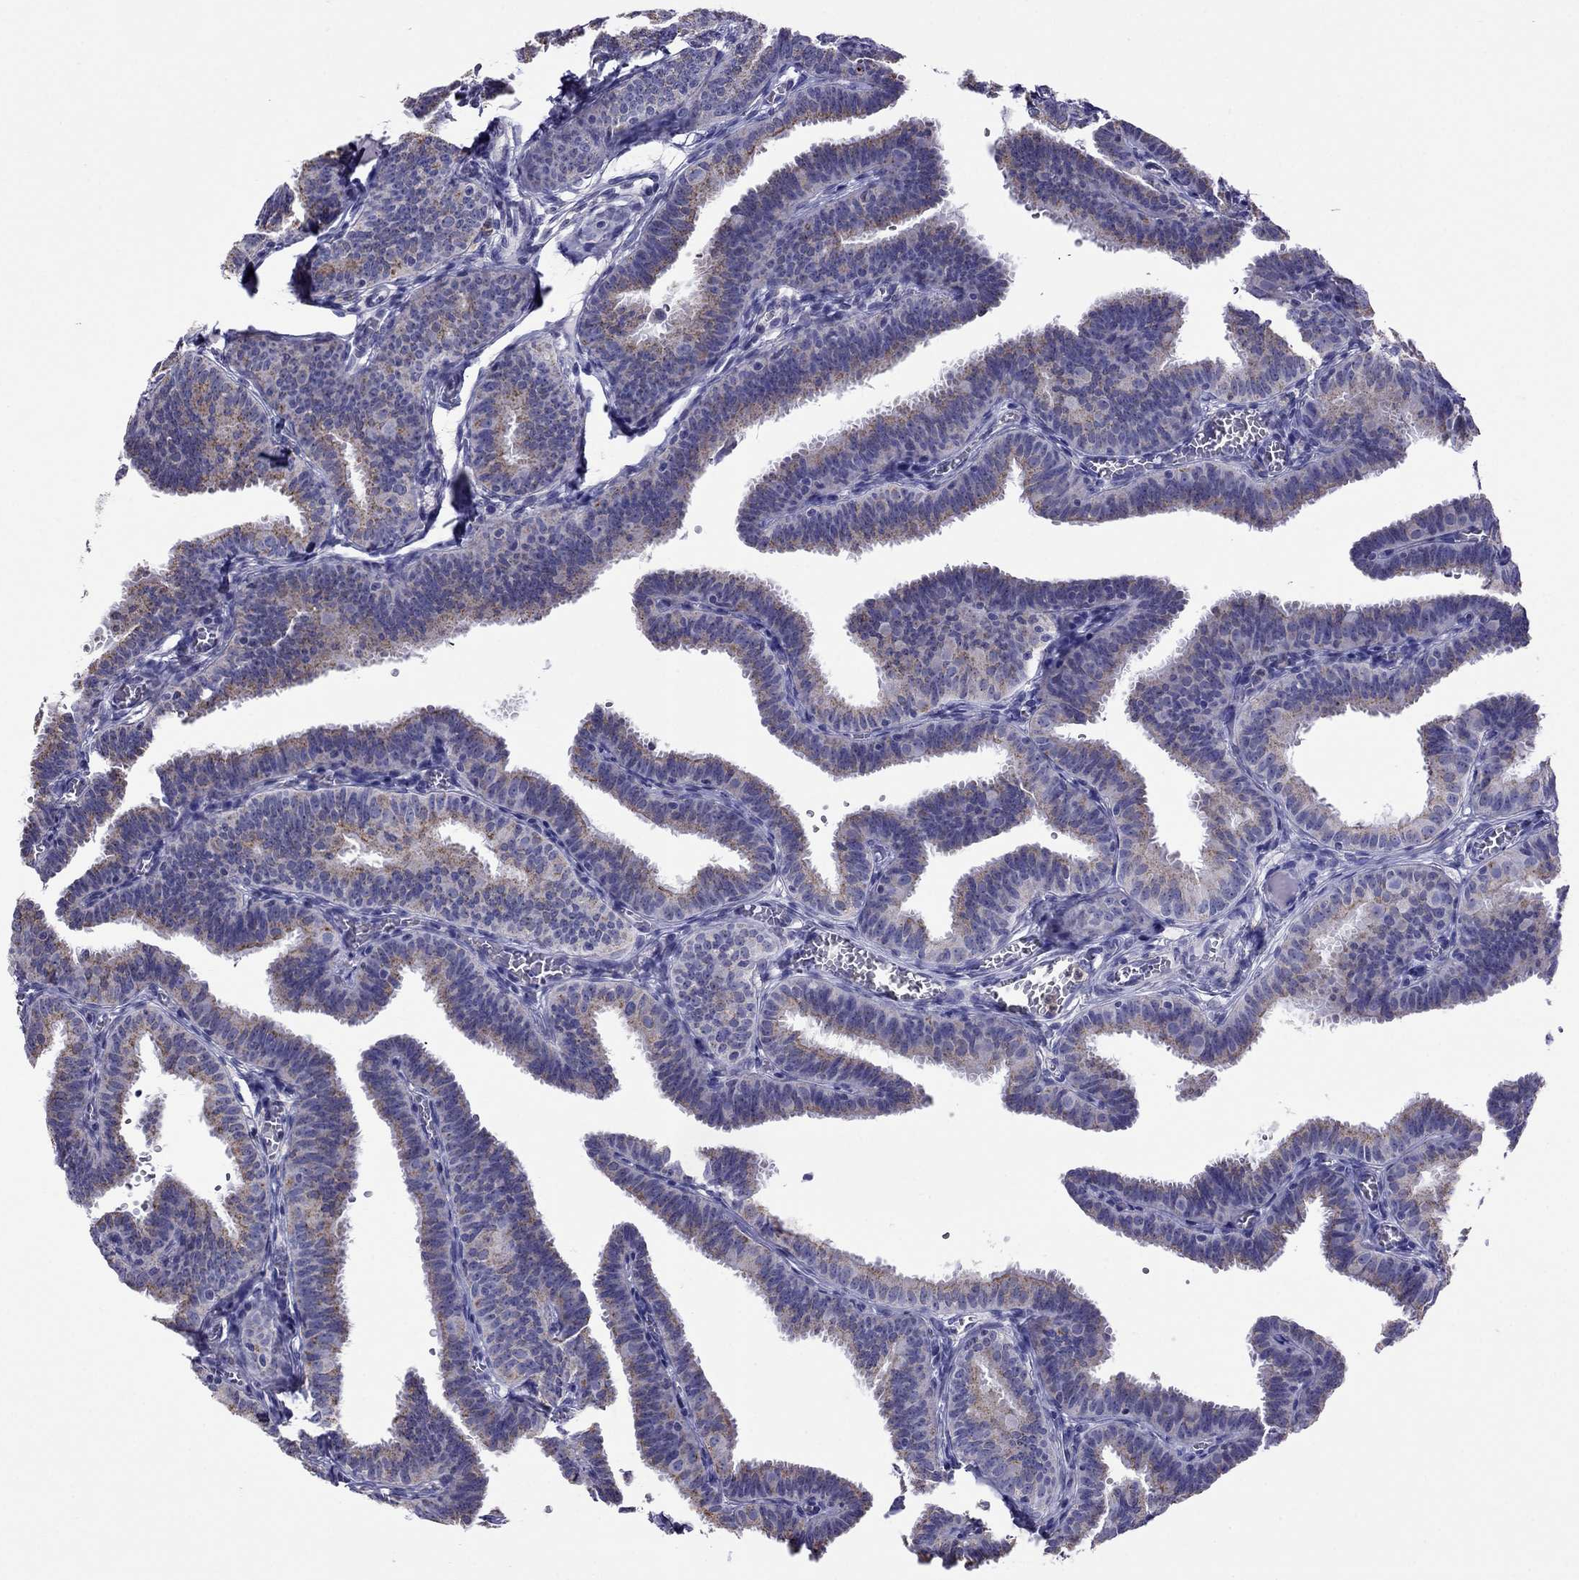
{"staining": {"intensity": "weak", "quantity": "25%-75%", "location": "cytoplasmic/membranous"}, "tissue": "fallopian tube", "cell_type": "Glandular cells", "image_type": "normal", "snomed": [{"axis": "morphology", "description": "Normal tissue, NOS"}, {"axis": "topography", "description": "Fallopian tube"}], "caption": "An IHC image of normal tissue is shown. Protein staining in brown labels weak cytoplasmic/membranous positivity in fallopian tube within glandular cells. (brown staining indicates protein expression, while blue staining denotes nuclei).", "gene": "SCG2", "patient": {"sex": "female", "age": 25}}